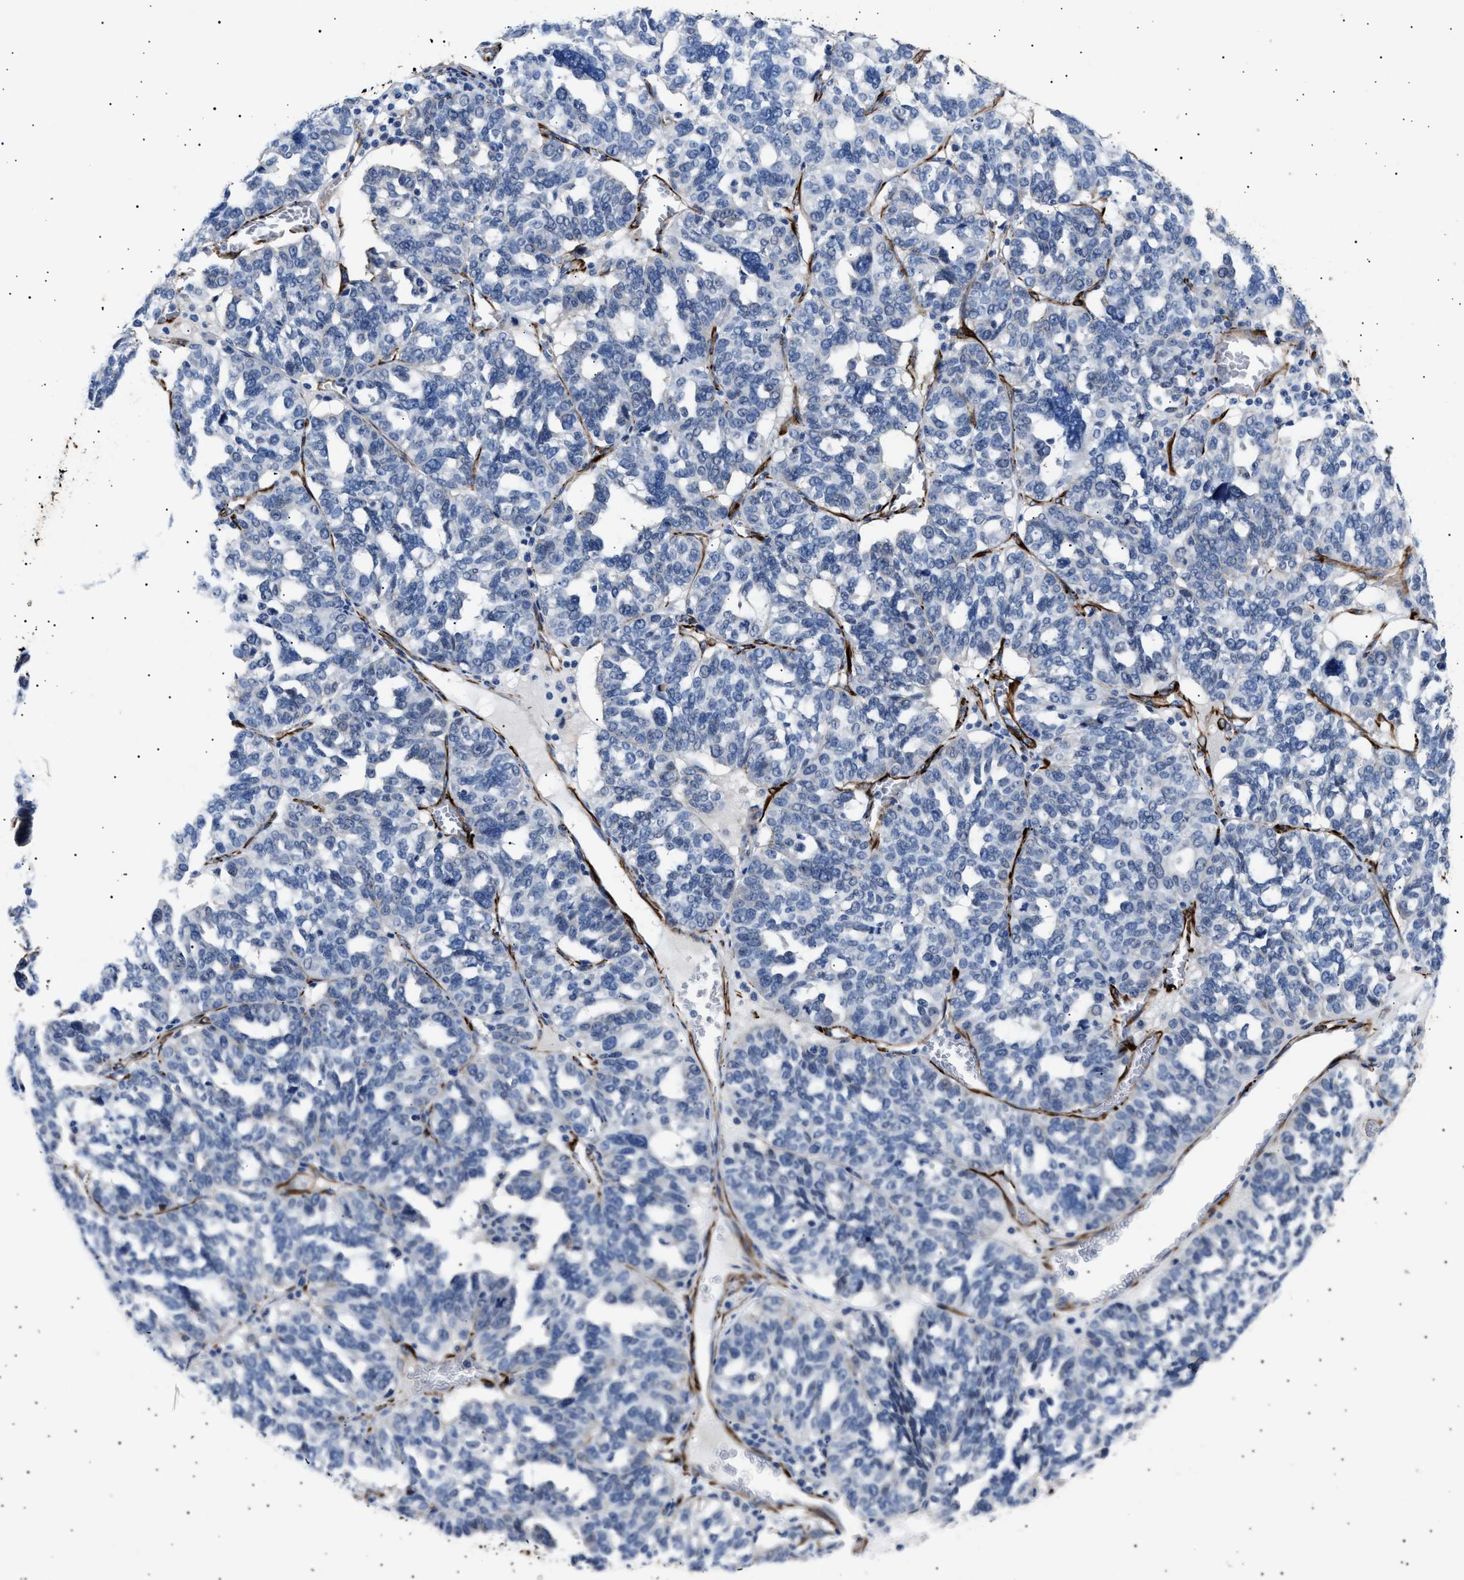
{"staining": {"intensity": "negative", "quantity": "none", "location": "none"}, "tissue": "ovarian cancer", "cell_type": "Tumor cells", "image_type": "cancer", "snomed": [{"axis": "morphology", "description": "Cystadenocarcinoma, serous, NOS"}, {"axis": "topography", "description": "Ovary"}], "caption": "The photomicrograph displays no staining of tumor cells in ovarian cancer.", "gene": "OLFML2A", "patient": {"sex": "female", "age": 59}}